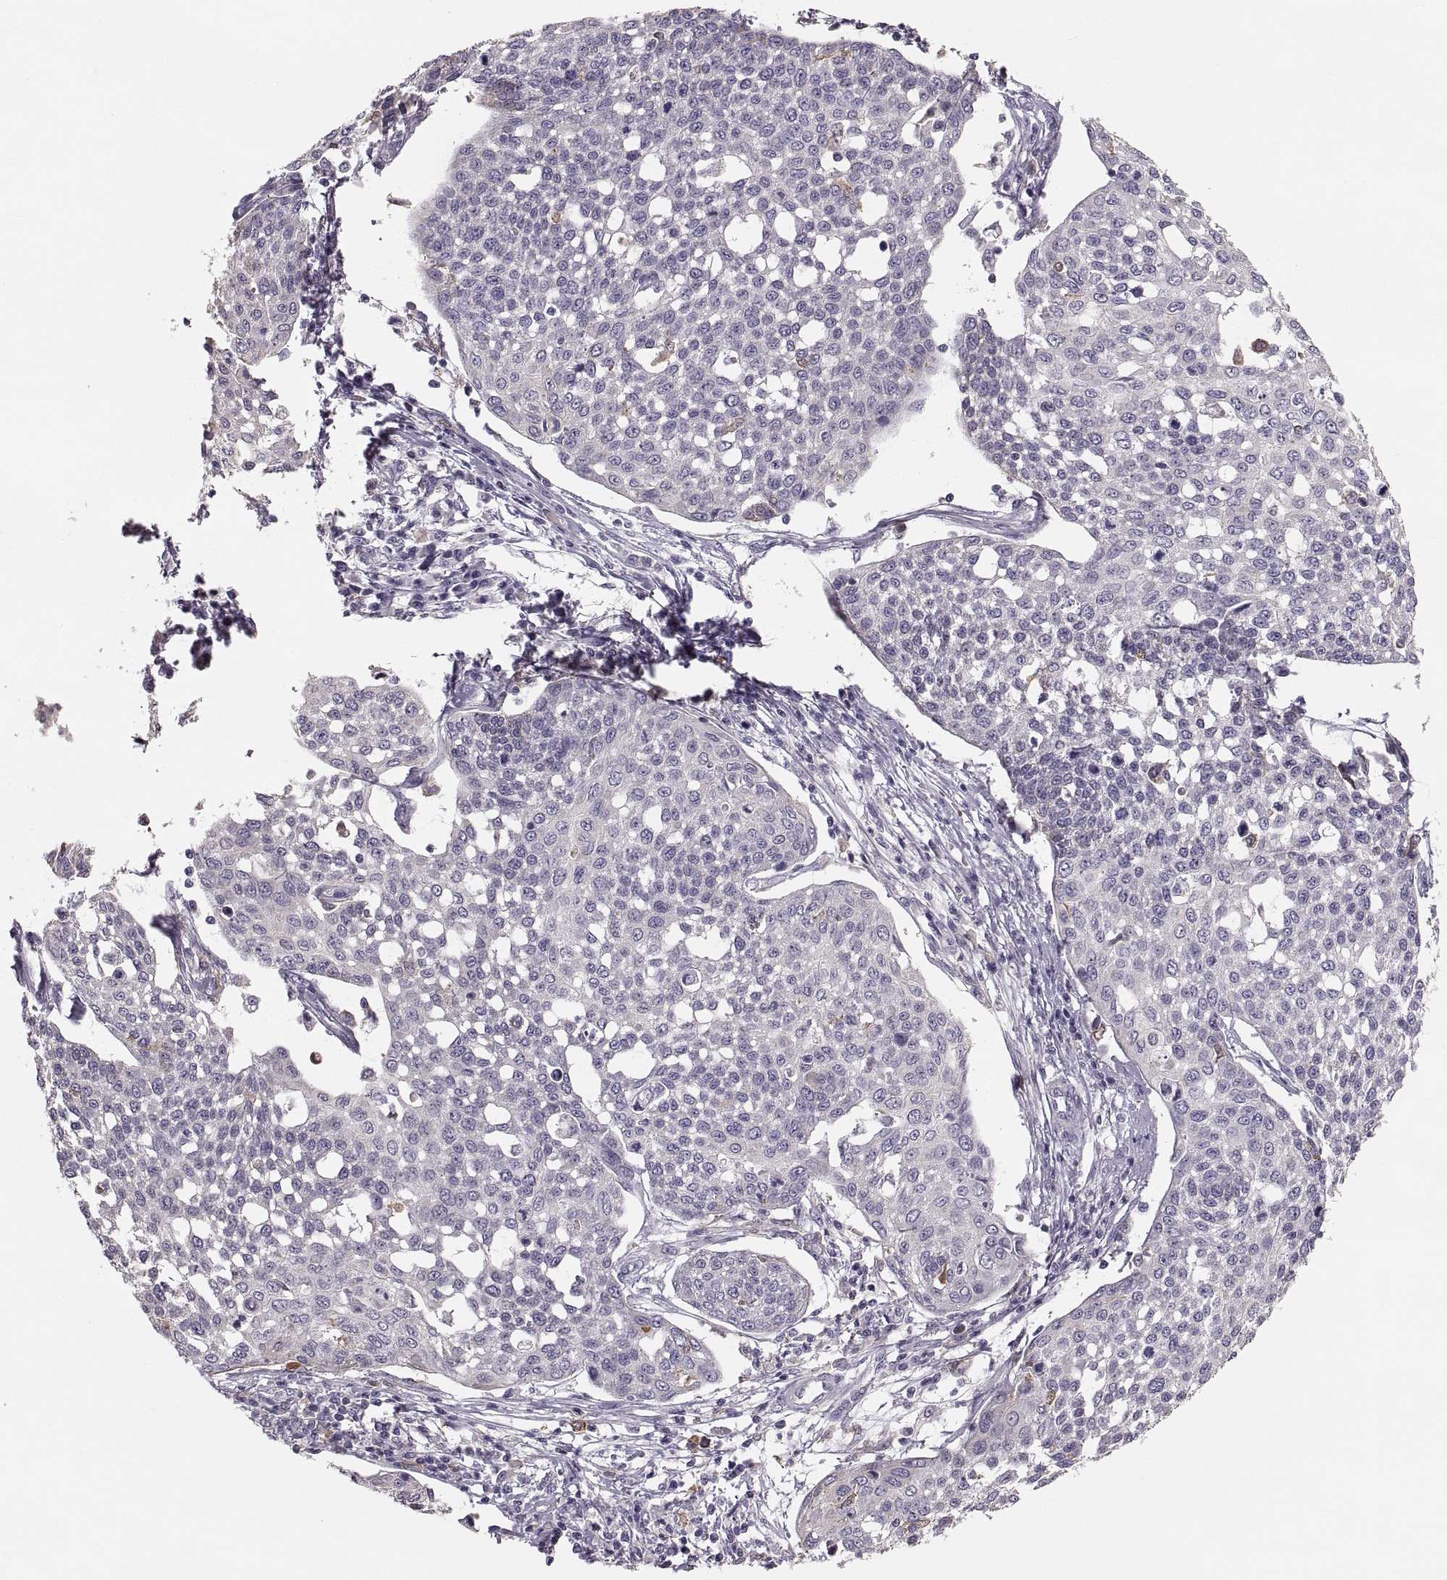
{"staining": {"intensity": "negative", "quantity": "none", "location": "none"}, "tissue": "cervical cancer", "cell_type": "Tumor cells", "image_type": "cancer", "snomed": [{"axis": "morphology", "description": "Squamous cell carcinoma, NOS"}, {"axis": "topography", "description": "Cervix"}], "caption": "DAB immunohistochemical staining of cervical cancer demonstrates no significant expression in tumor cells.", "gene": "RUNDC3A", "patient": {"sex": "female", "age": 34}}